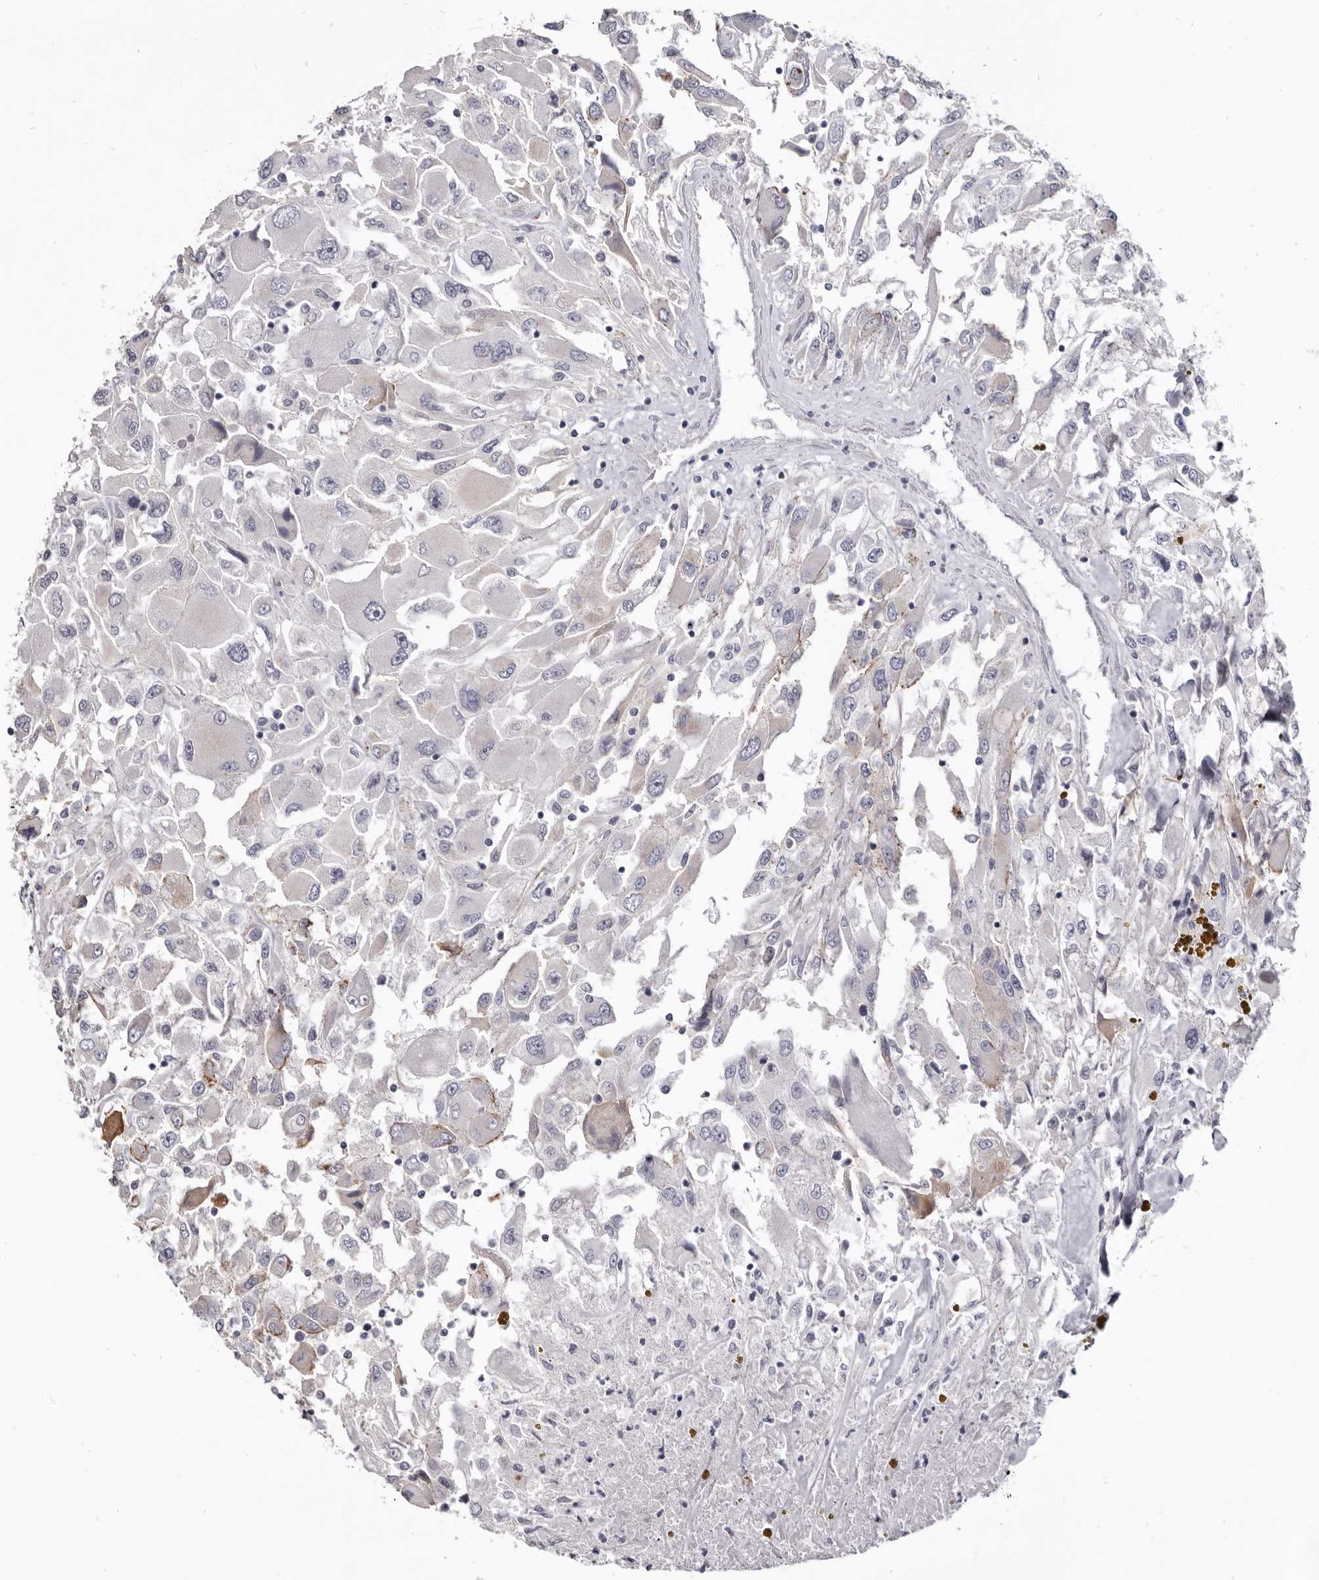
{"staining": {"intensity": "negative", "quantity": "none", "location": "none"}, "tissue": "renal cancer", "cell_type": "Tumor cells", "image_type": "cancer", "snomed": [{"axis": "morphology", "description": "Adenocarcinoma, NOS"}, {"axis": "topography", "description": "Kidney"}], "caption": "Micrograph shows no protein positivity in tumor cells of renal cancer (adenocarcinoma) tissue.", "gene": "CGN", "patient": {"sex": "female", "age": 52}}